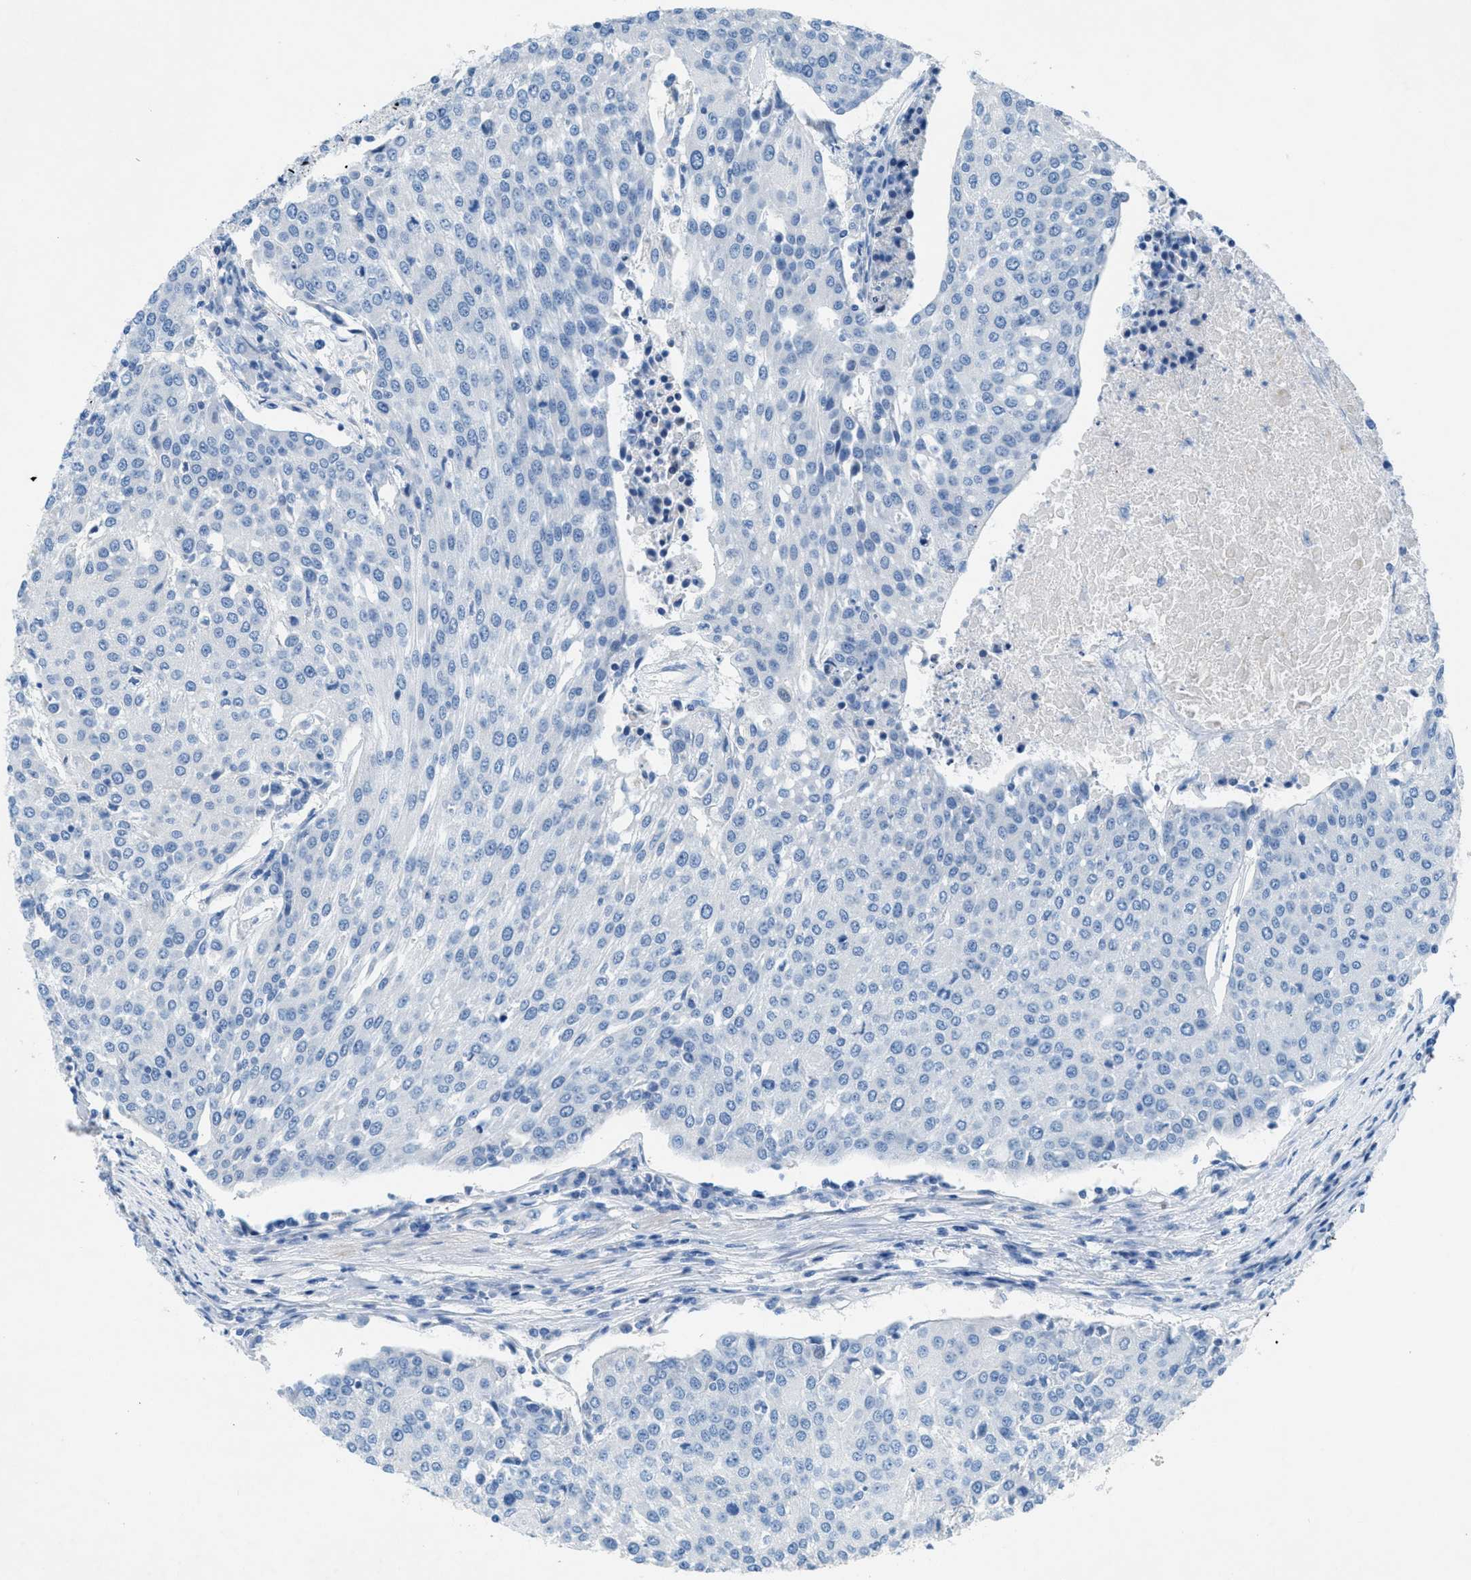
{"staining": {"intensity": "negative", "quantity": "none", "location": "none"}, "tissue": "urothelial cancer", "cell_type": "Tumor cells", "image_type": "cancer", "snomed": [{"axis": "morphology", "description": "Urothelial carcinoma, High grade"}, {"axis": "topography", "description": "Urinary bladder"}], "caption": "An immunohistochemistry (IHC) photomicrograph of high-grade urothelial carcinoma is shown. There is no staining in tumor cells of high-grade urothelial carcinoma.", "gene": "GALNT17", "patient": {"sex": "female", "age": 85}}